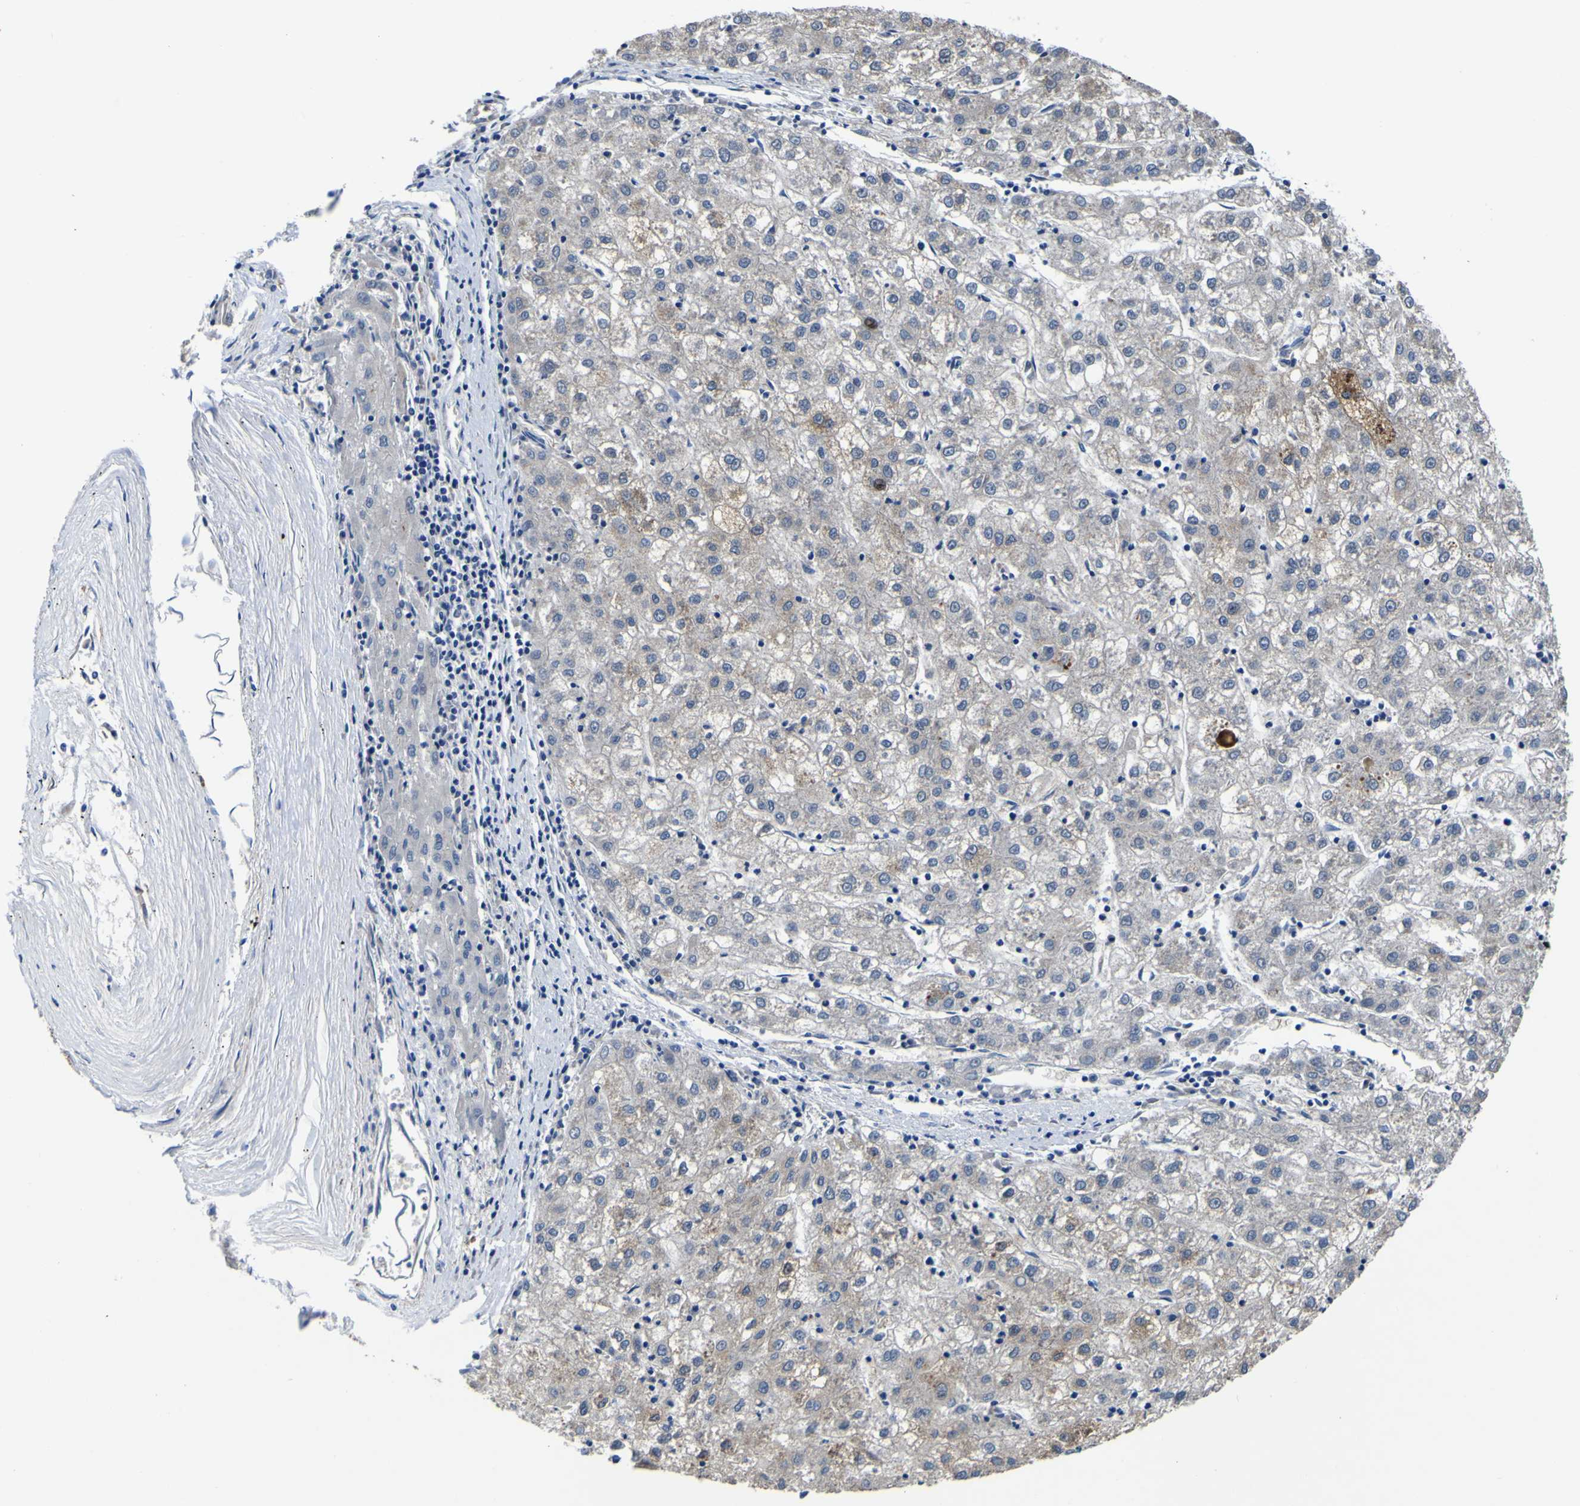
{"staining": {"intensity": "weak", "quantity": ">75%", "location": "cytoplasmic/membranous"}, "tissue": "liver cancer", "cell_type": "Tumor cells", "image_type": "cancer", "snomed": [{"axis": "morphology", "description": "Carcinoma, Hepatocellular, NOS"}, {"axis": "topography", "description": "Liver"}], "caption": "A low amount of weak cytoplasmic/membranous staining is identified in approximately >75% of tumor cells in liver hepatocellular carcinoma tissue. Nuclei are stained in blue.", "gene": "AGAP3", "patient": {"sex": "male", "age": 72}}